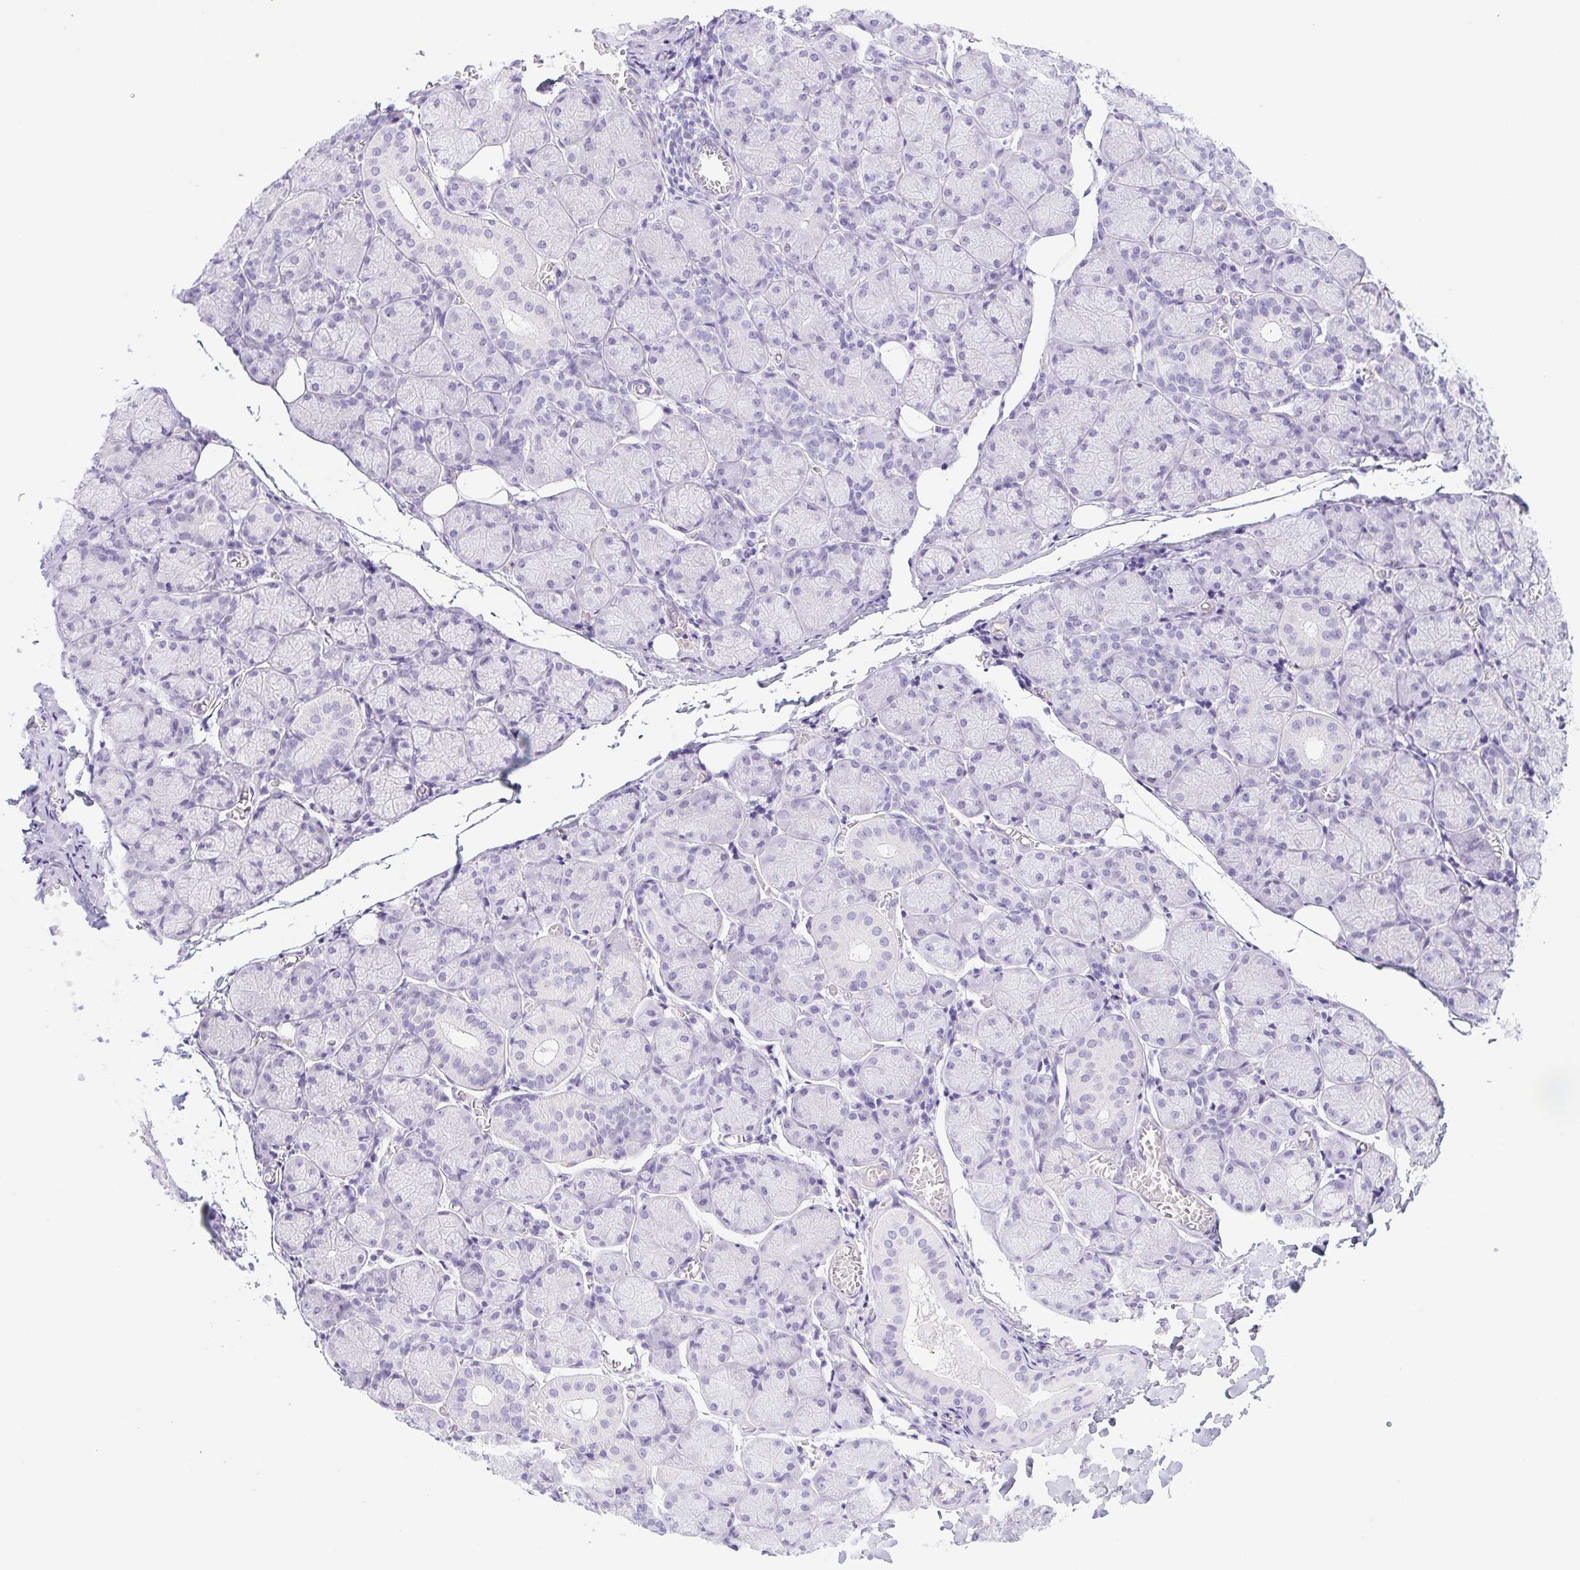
{"staining": {"intensity": "negative", "quantity": "none", "location": "none"}, "tissue": "salivary gland", "cell_type": "Glandular cells", "image_type": "normal", "snomed": [{"axis": "morphology", "description": "Normal tissue, NOS"}, {"axis": "topography", "description": "Salivary gland"}], "caption": "IHC histopathology image of benign human salivary gland stained for a protein (brown), which demonstrates no expression in glandular cells.", "gene": "CYP21A2", "patient": {"sex": "female", "age": 24}}